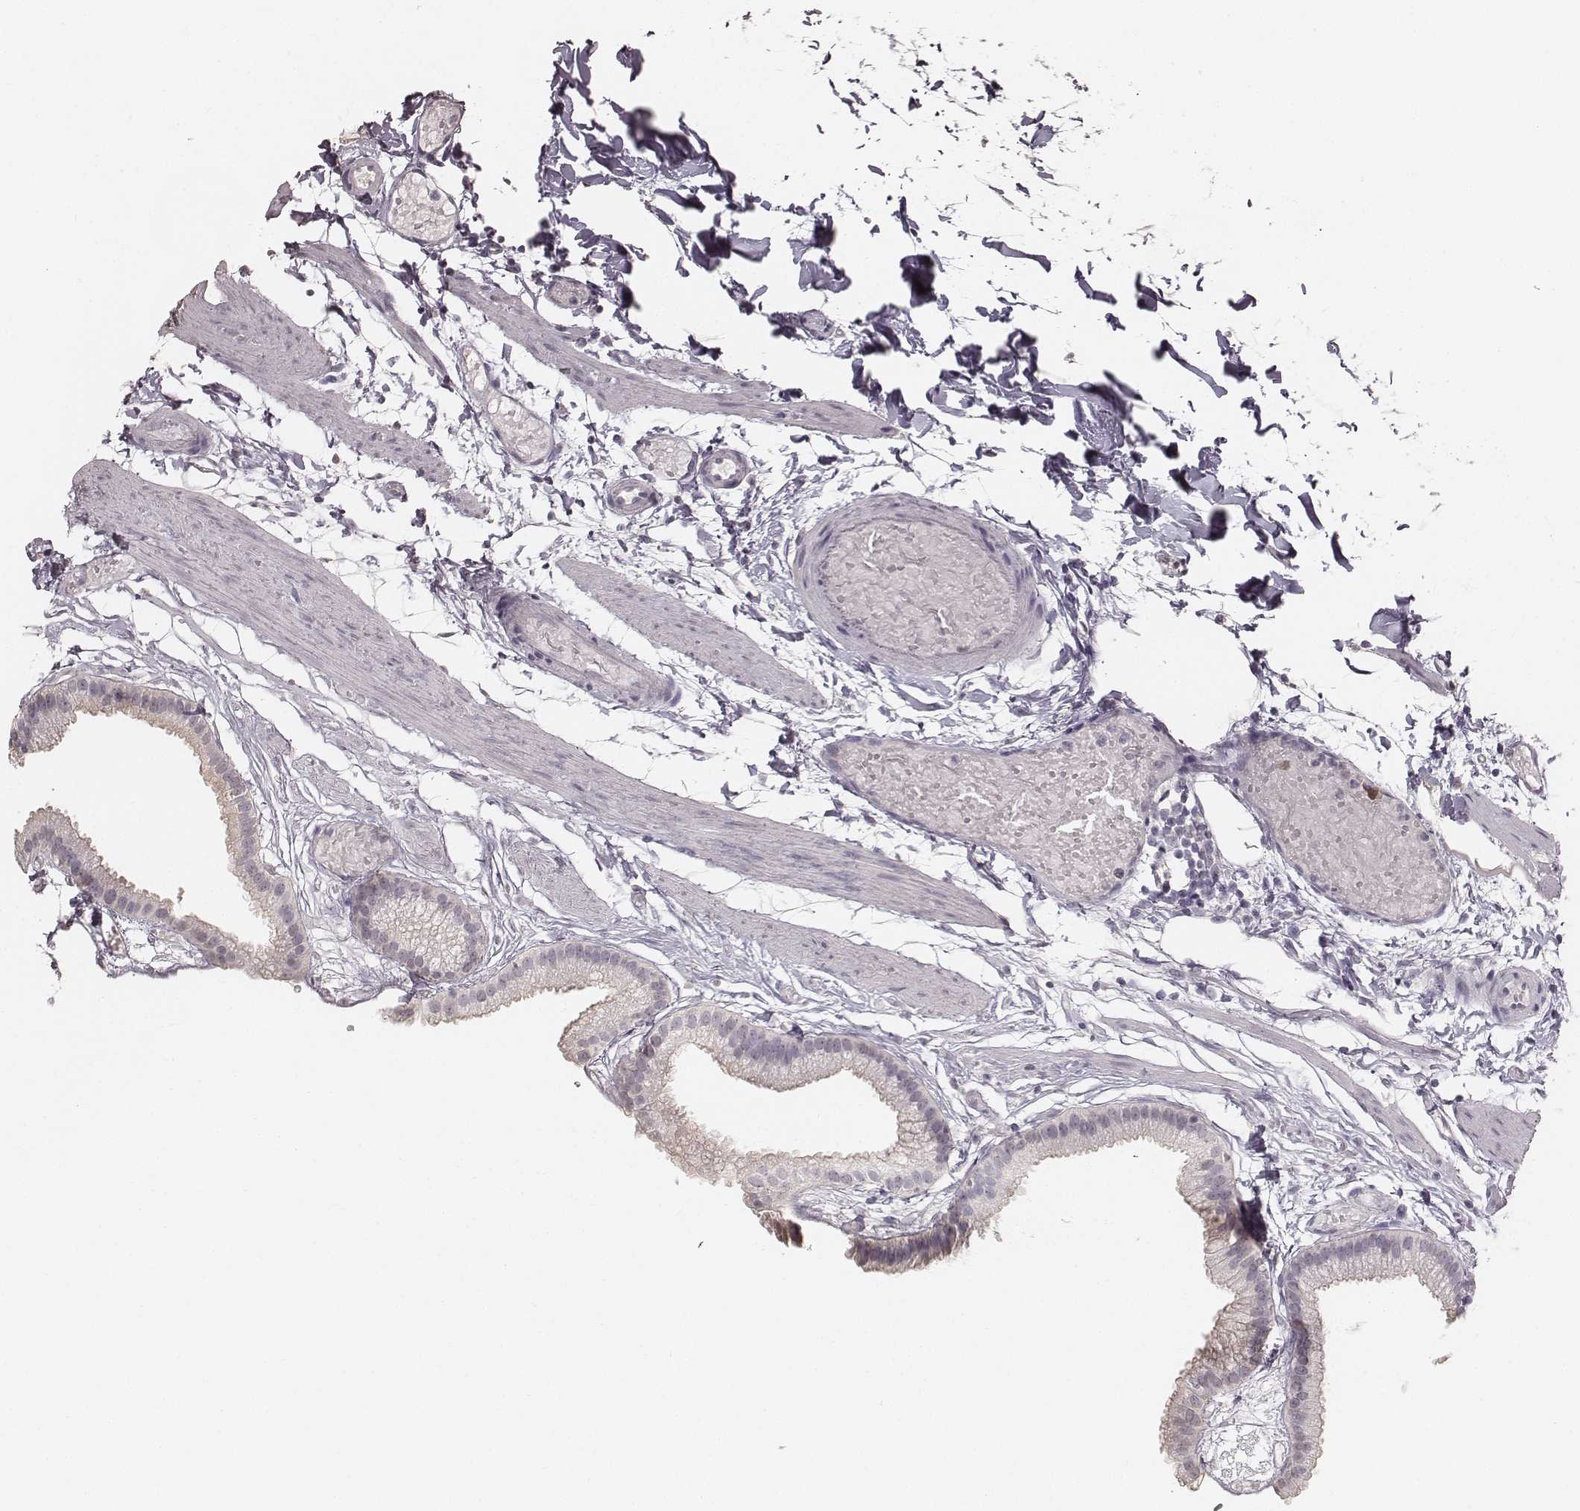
{"staining": {"intensity": "negative", "quantity": "none", "location": "none"}, "tissue": "gallbladder", "cell_type": "Glandular cells", "image_type": "normal", "snomed": [{"axis": "morphology", "description": "Normal tissue, NOS"}, {"axis": "topography", "description": "Gallbladder"}], "caption": "Immunohistochemistry of benign gallbladder displays no staining in glandular cells. (Stains: DAB immunohistochemistry with hematoxylin counter stain, Microscopy: brightfield microscopy at high magnification).", "gene": "LY6K", "patient": {"sex": "female", "age": 45}}